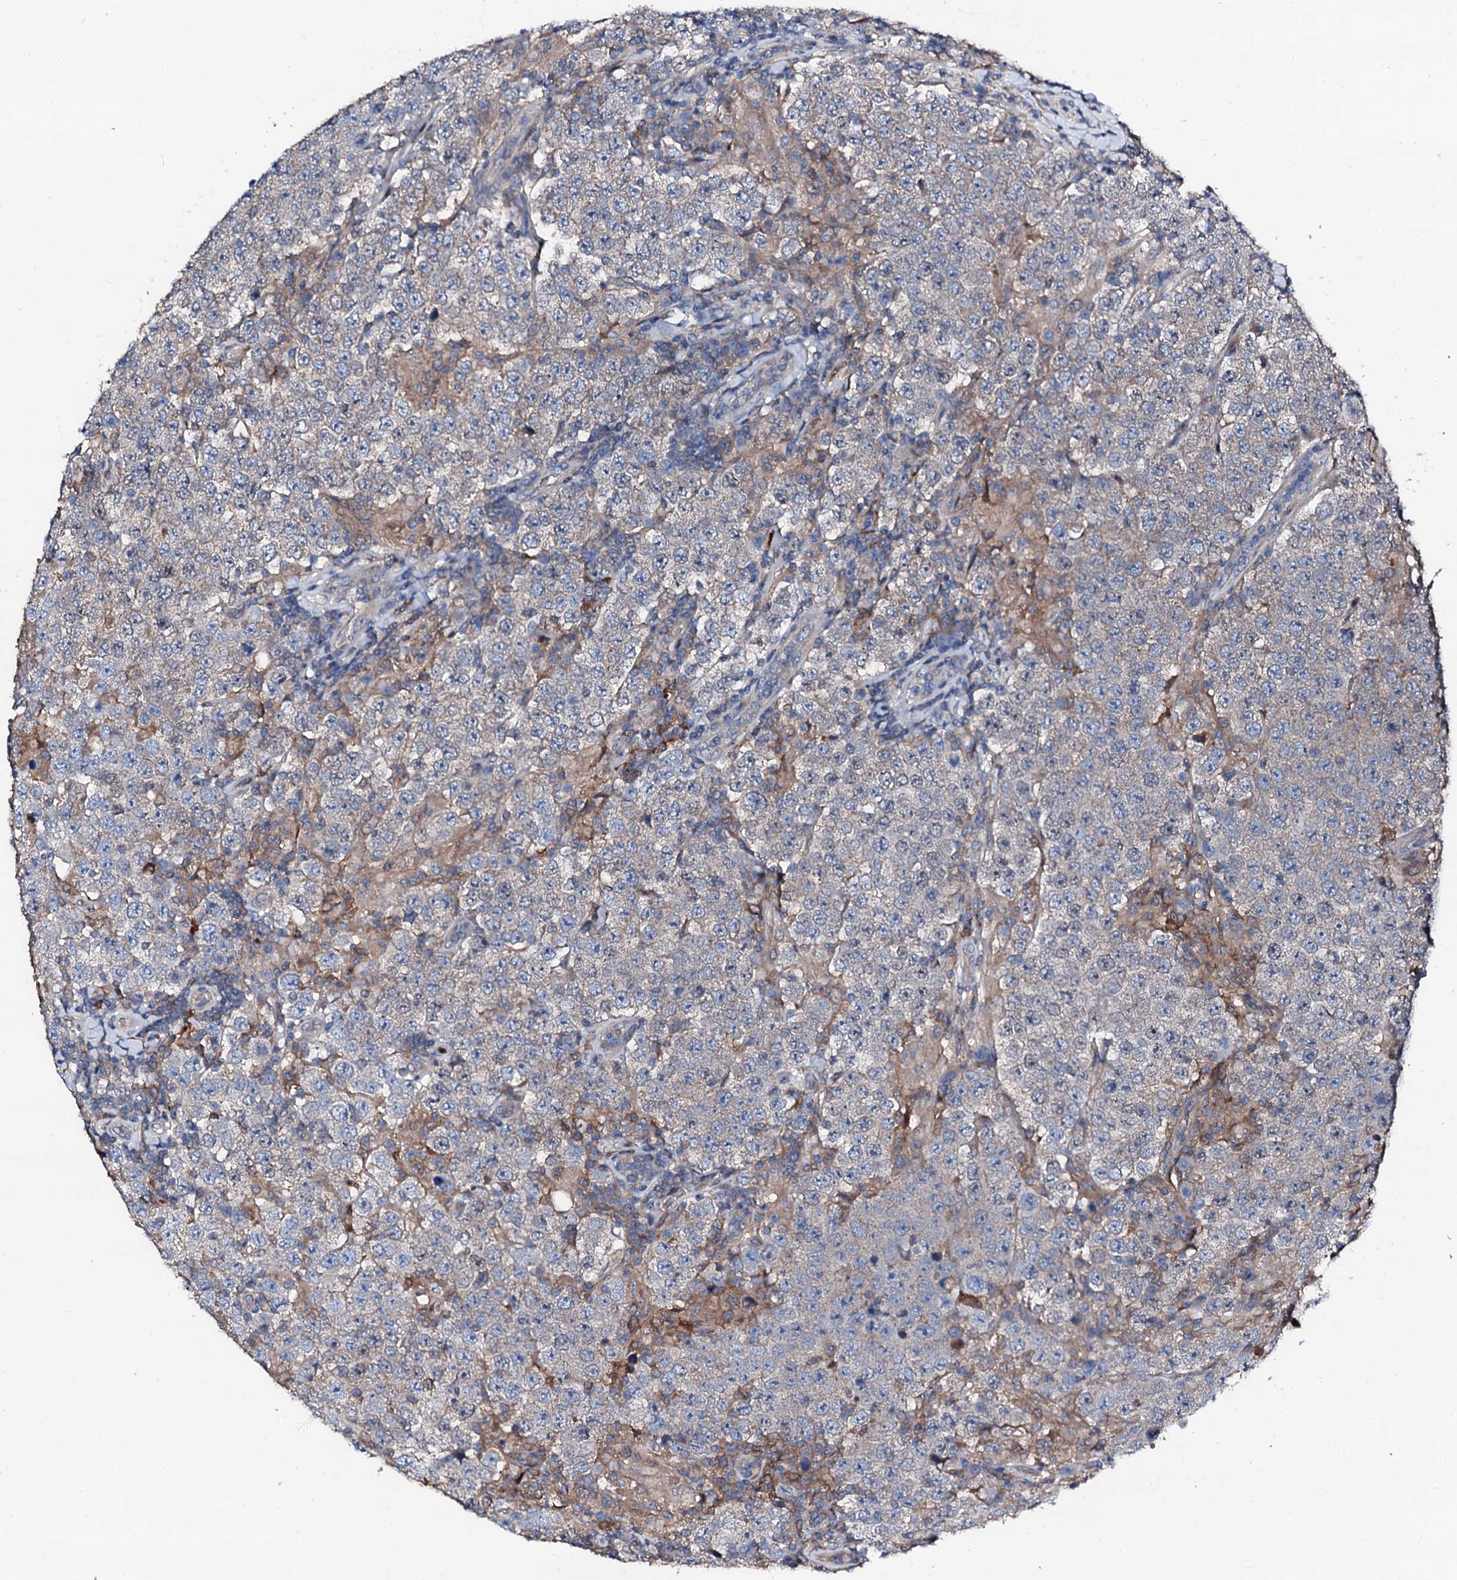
{"staining": {"intensity": "negative", "quantity": "none", "location": "none"}, "tissue": "testis cancer", "cell_type": "Tumor cells", "image_type": "cancer", "snomed": [{"axis": "morphology", "description": "Normal tissue, NOS"}, {"axis": "morphology", "description": "Urothelial carcinoma, High grade"}, {"axis": "morphology", "description": "Seminoma, NOS"}, {"axis": "morphology", "description": "Carcinoma, Embryonal, NOS"}, {"axis": "topography", "description": "Urinary bladder"}, {"axis": "topography", "description": "Testis"}], "caption": "This is a image of IHC staining of testis cancer (embryonal carcinoma), which shows no positivity in tumor cells.", "gene": "TRAFD1", "patient": {"sex": "male", "age": 41}}